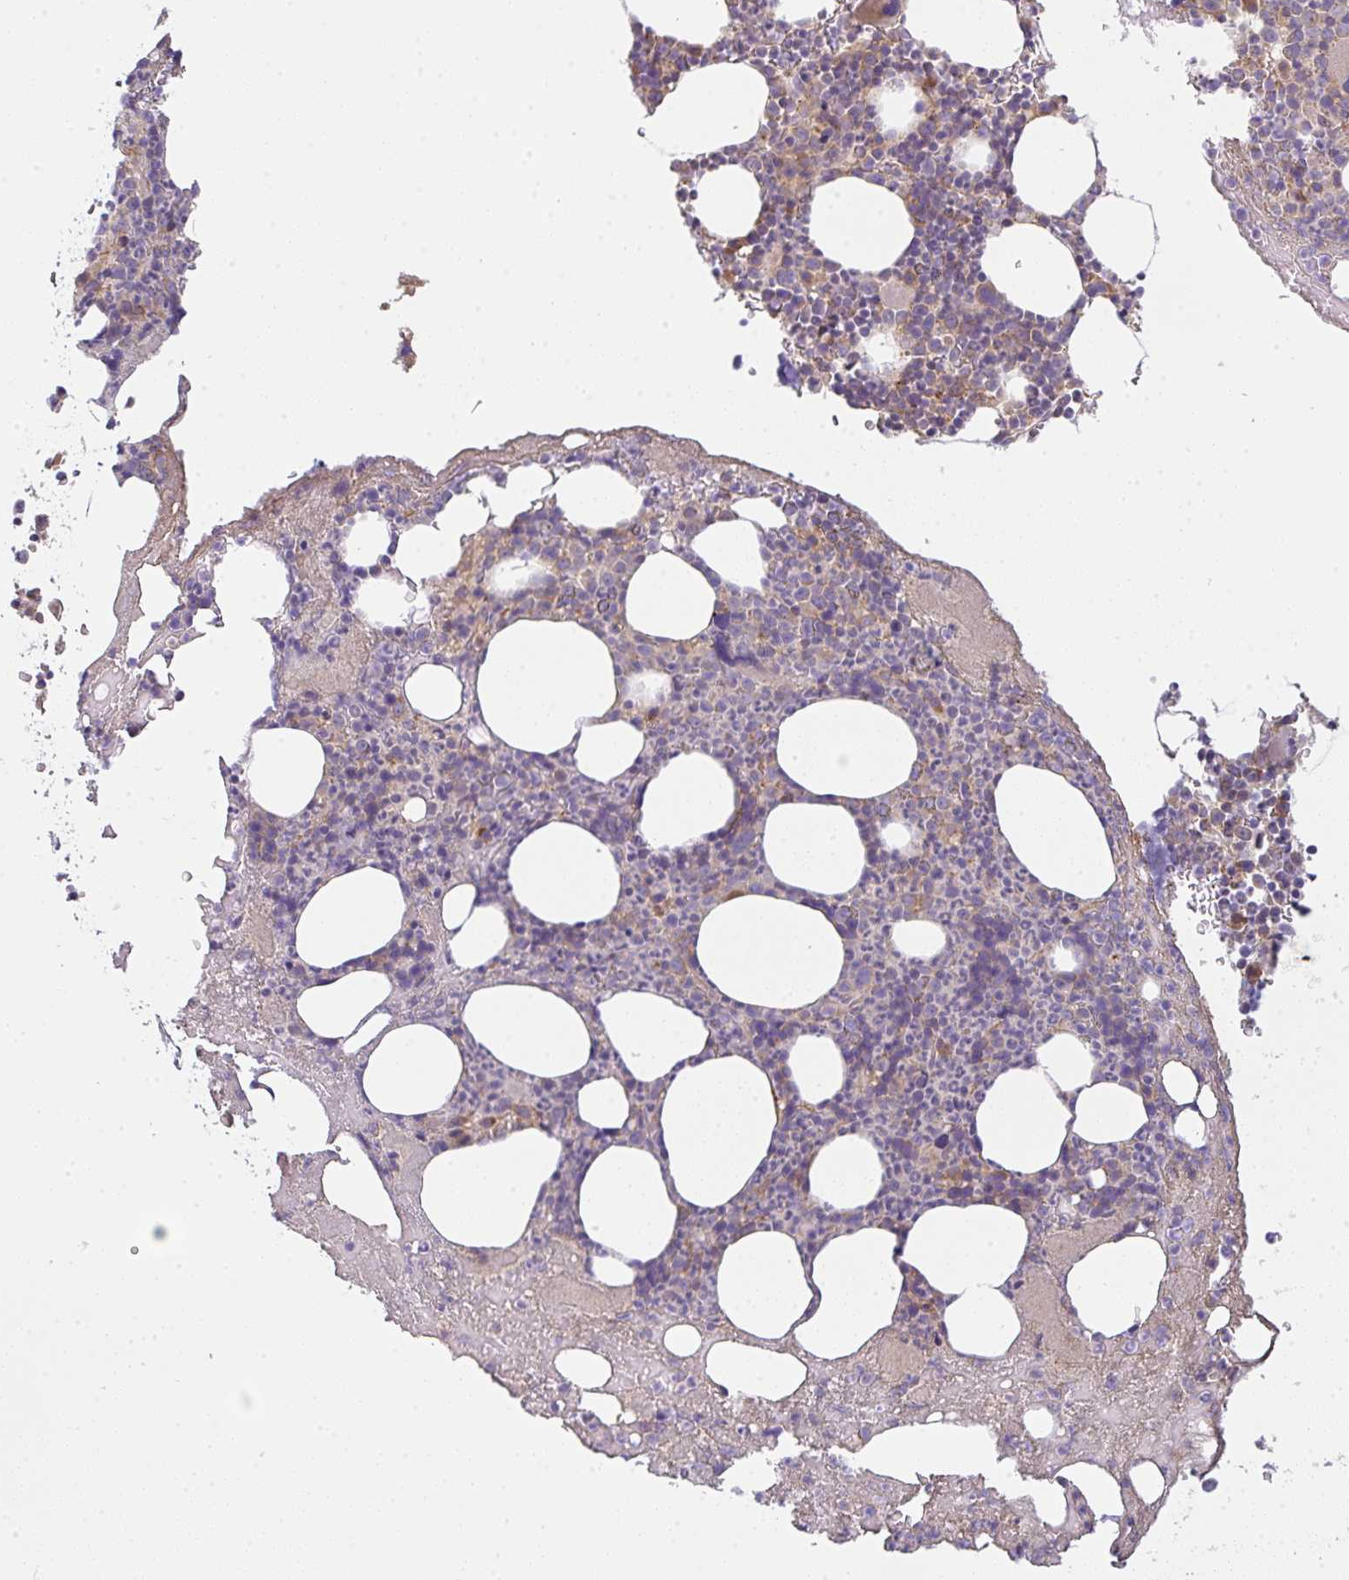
{"staining": {"intensity": "moderate", "quantity": "<25%", "location": "cytoplasmic/membranous"}, "tissue": "bone marrow", "cell_type": "Hematopoietic cells", "image_type": "normal", "snomed": [{"axis": "morphology", "description": "Normal tissue, NOS"}, {"axis": "topography", "description": "Bone marrow"}], "caption": "Unremarkable bone marrow displays moderate cytoplasmic/membranous expression in about <25% of hematopoietic cells, visualized by immunohistochemistry.", "gene": "SNX5", "patient": {"sex": "female", "age": 59}}